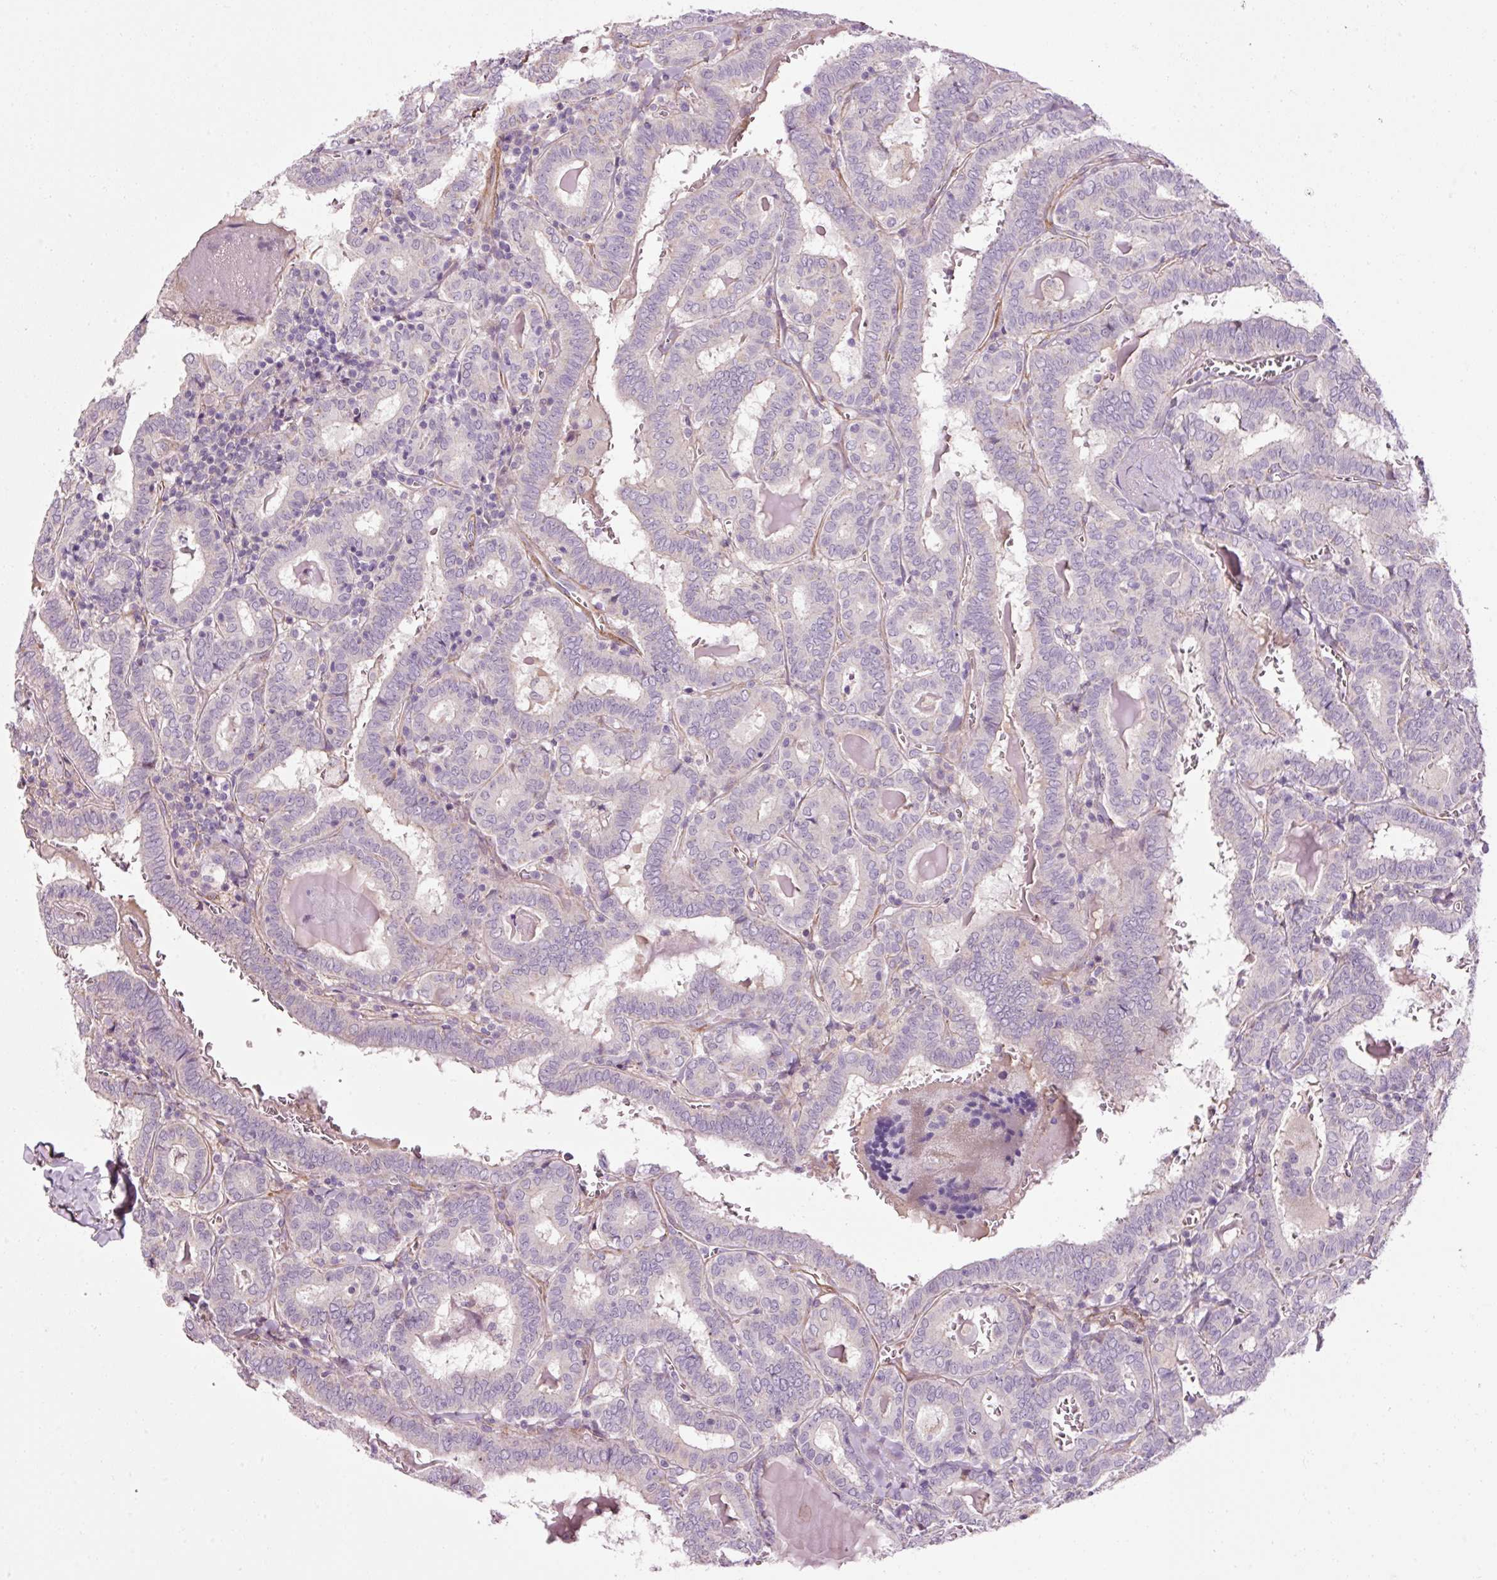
{"staining": {"intensity": "negative", "quantity": "none", "location": "none"}, "tissue": "thyroid cancer", "cell_type": "Tumor cells", "image_type": "cancer", "snomed": [{"axis": "morphology", "description": "Papillary adenocarcinoma, NOS"}, {"axis": "topography", "description": "Thyroid gland"}], "caption": "Histopathology image shows no significant protein positivity in tumor cells of thyroid cancer (papillary adenocarcinoma).", "gene": "ANKRD20A1", "patient": {"sex": "female", "age": 72}}